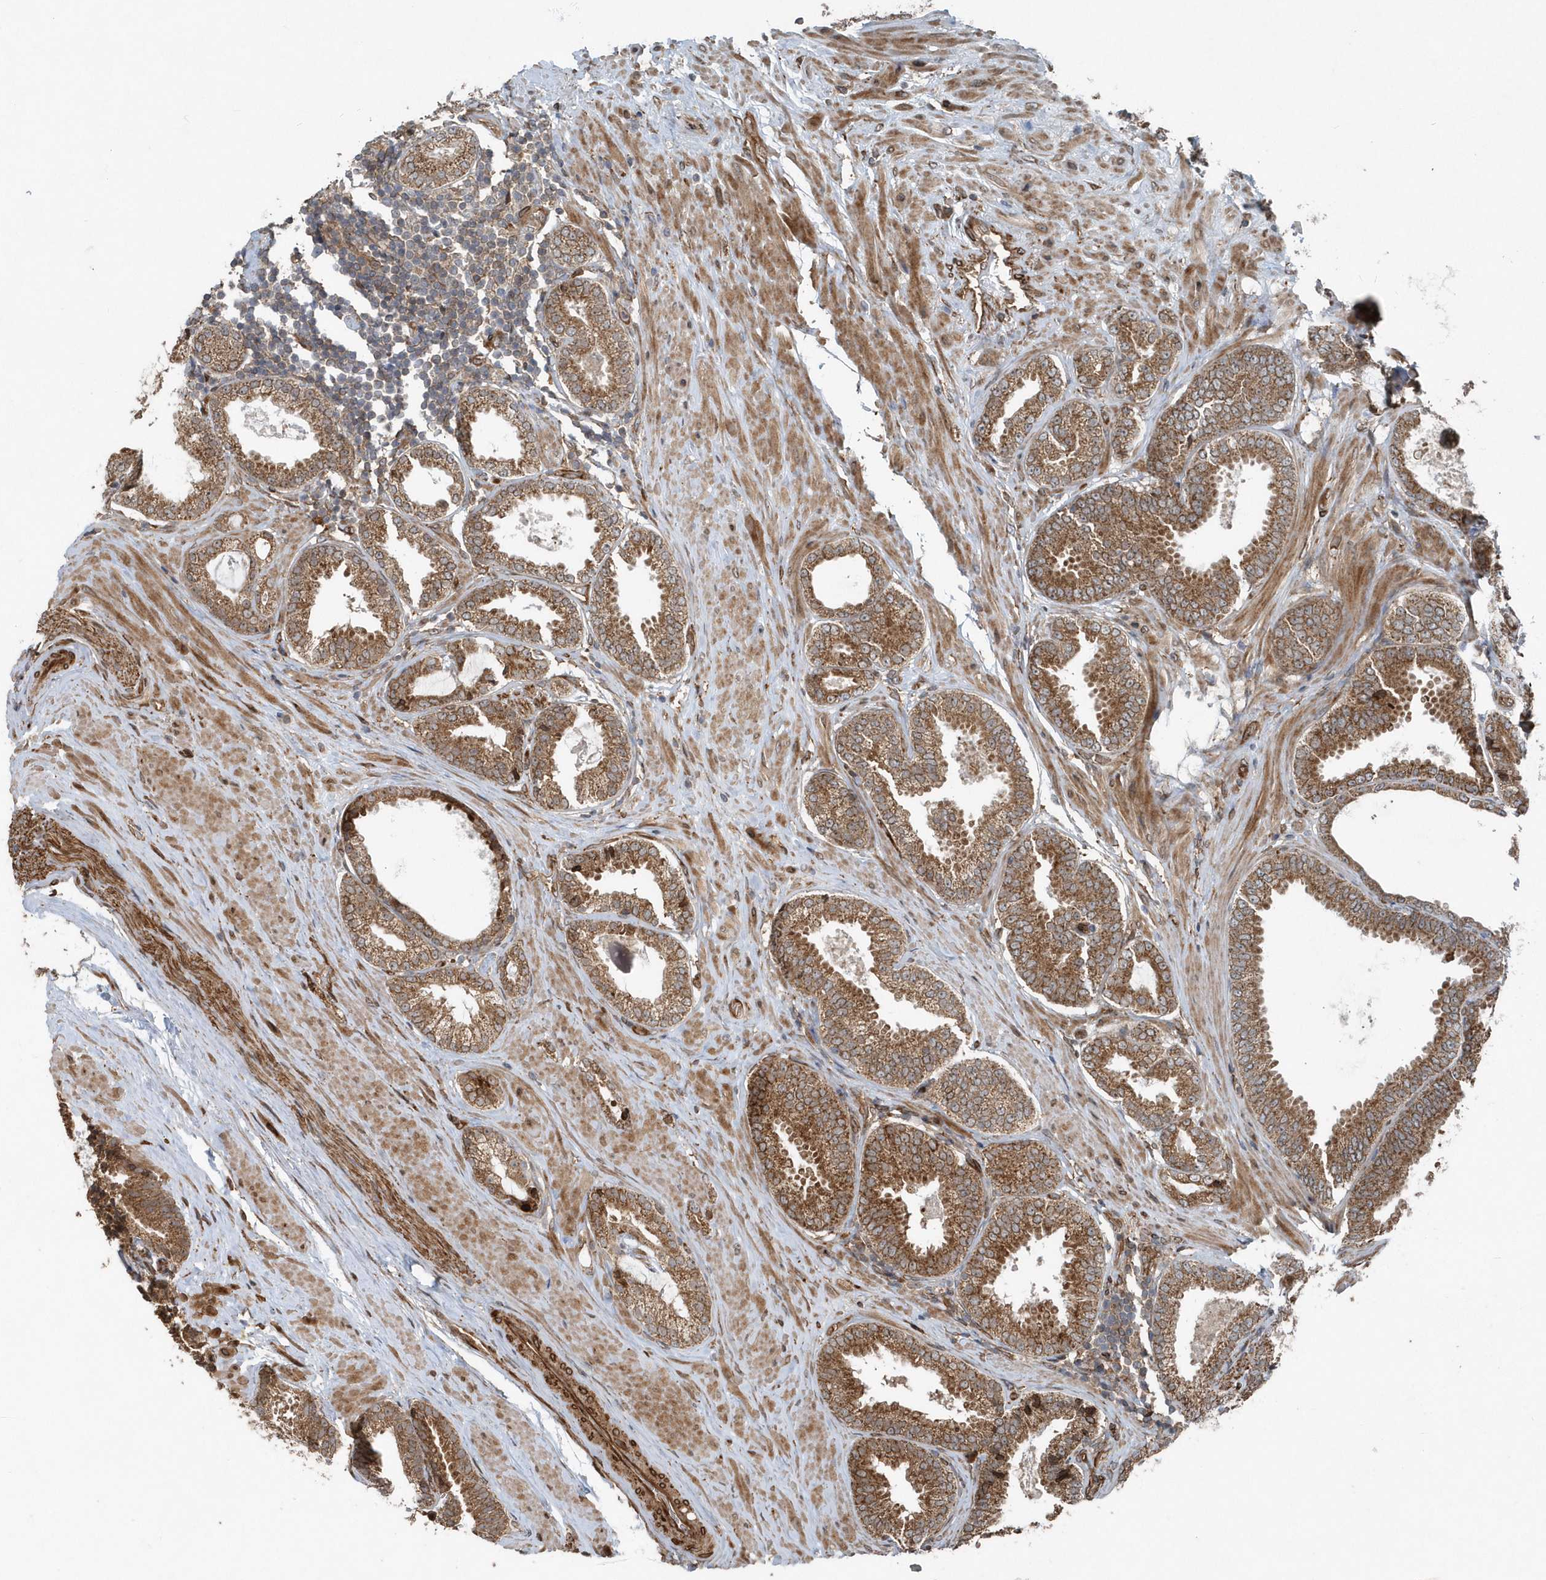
{"staining": {"intensity": "moderate", "quantity": ">75%", "location": "cytoplasmic/membranous"}, "tissue": "prostate cancer", "cell_type": "Tumor cells", "image_type": "cancer", "snomed": [{"axis": "morphology", "description": "Normal tissue, NOS"}, {"axis": "morphology", "description": "Adenocarcinoma, Low grade"}, {"axis": "topography", "description": "Prostate"}, {"axis": "topography", "description": "Peripheral nerve tissue"}], "caption": "About >75% of tumor cells in prostate low-grade adenocarcinoma demonstrate moderate cytoplasmic/membranous protein expression as visualized by brown immunohistochemical staining.", "gene": "MCC", "patient": {"sex": "male", "age": 71}}